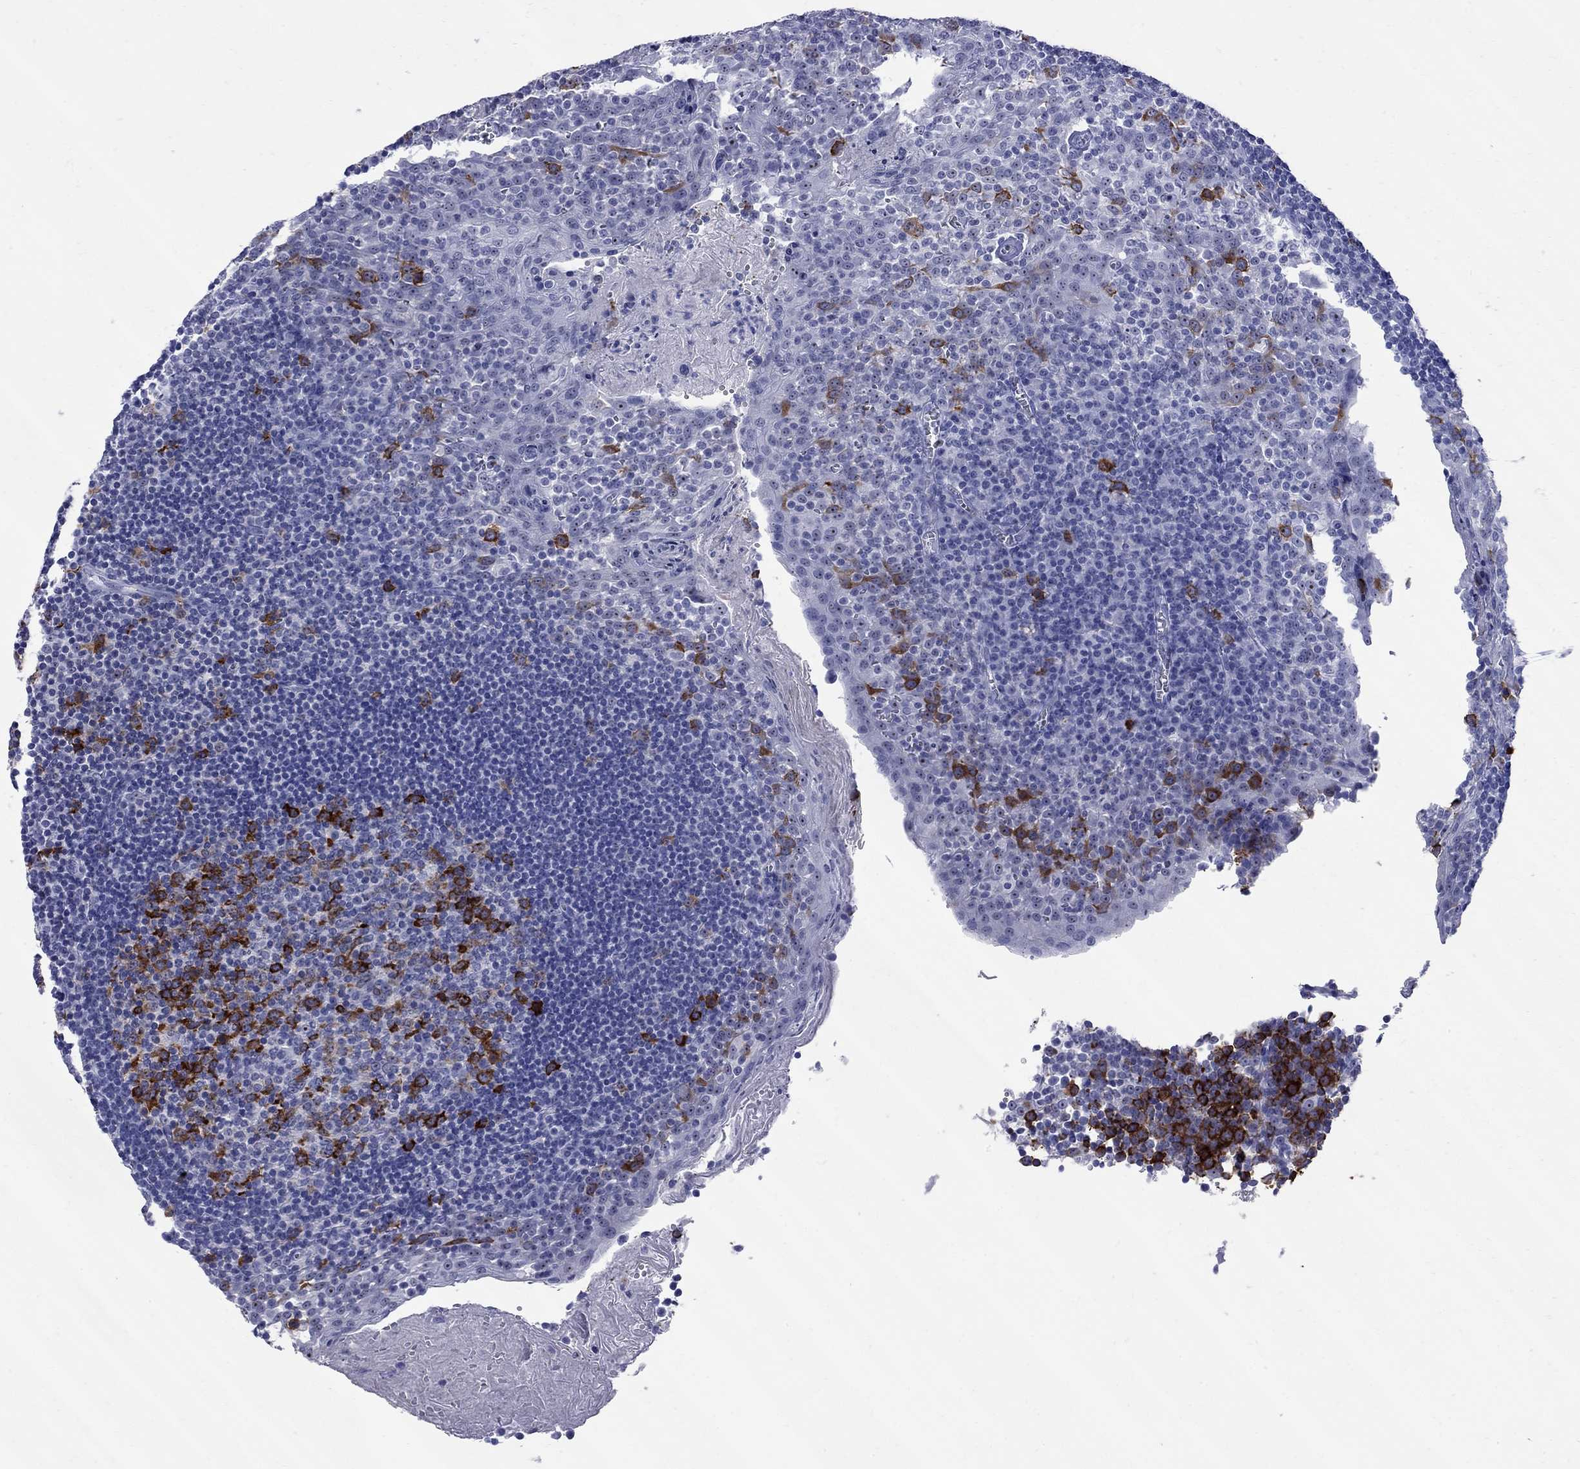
{"staining": {"intensity": "strong", "quantity": "25%-75%", "location": "cytoplasmic/membranous"}, "tissue": "lymph node", "cell_type": "Germinal center cells", "image_type": "normal", "snomed": [{"axis": "morphology", "description": "Normal tissue, NOS"}, {"axis": "topography", "description": "Lymph node"}], "caption": "High-power microscopy captured an immunohistochemistry image of benign lymph node, revealing strong cytoplasmic/membranous positivity in approximately 25%-75% of germinal center cells.", "gene": "TACC3", "patient": {"sex": "female", "age": 21}}